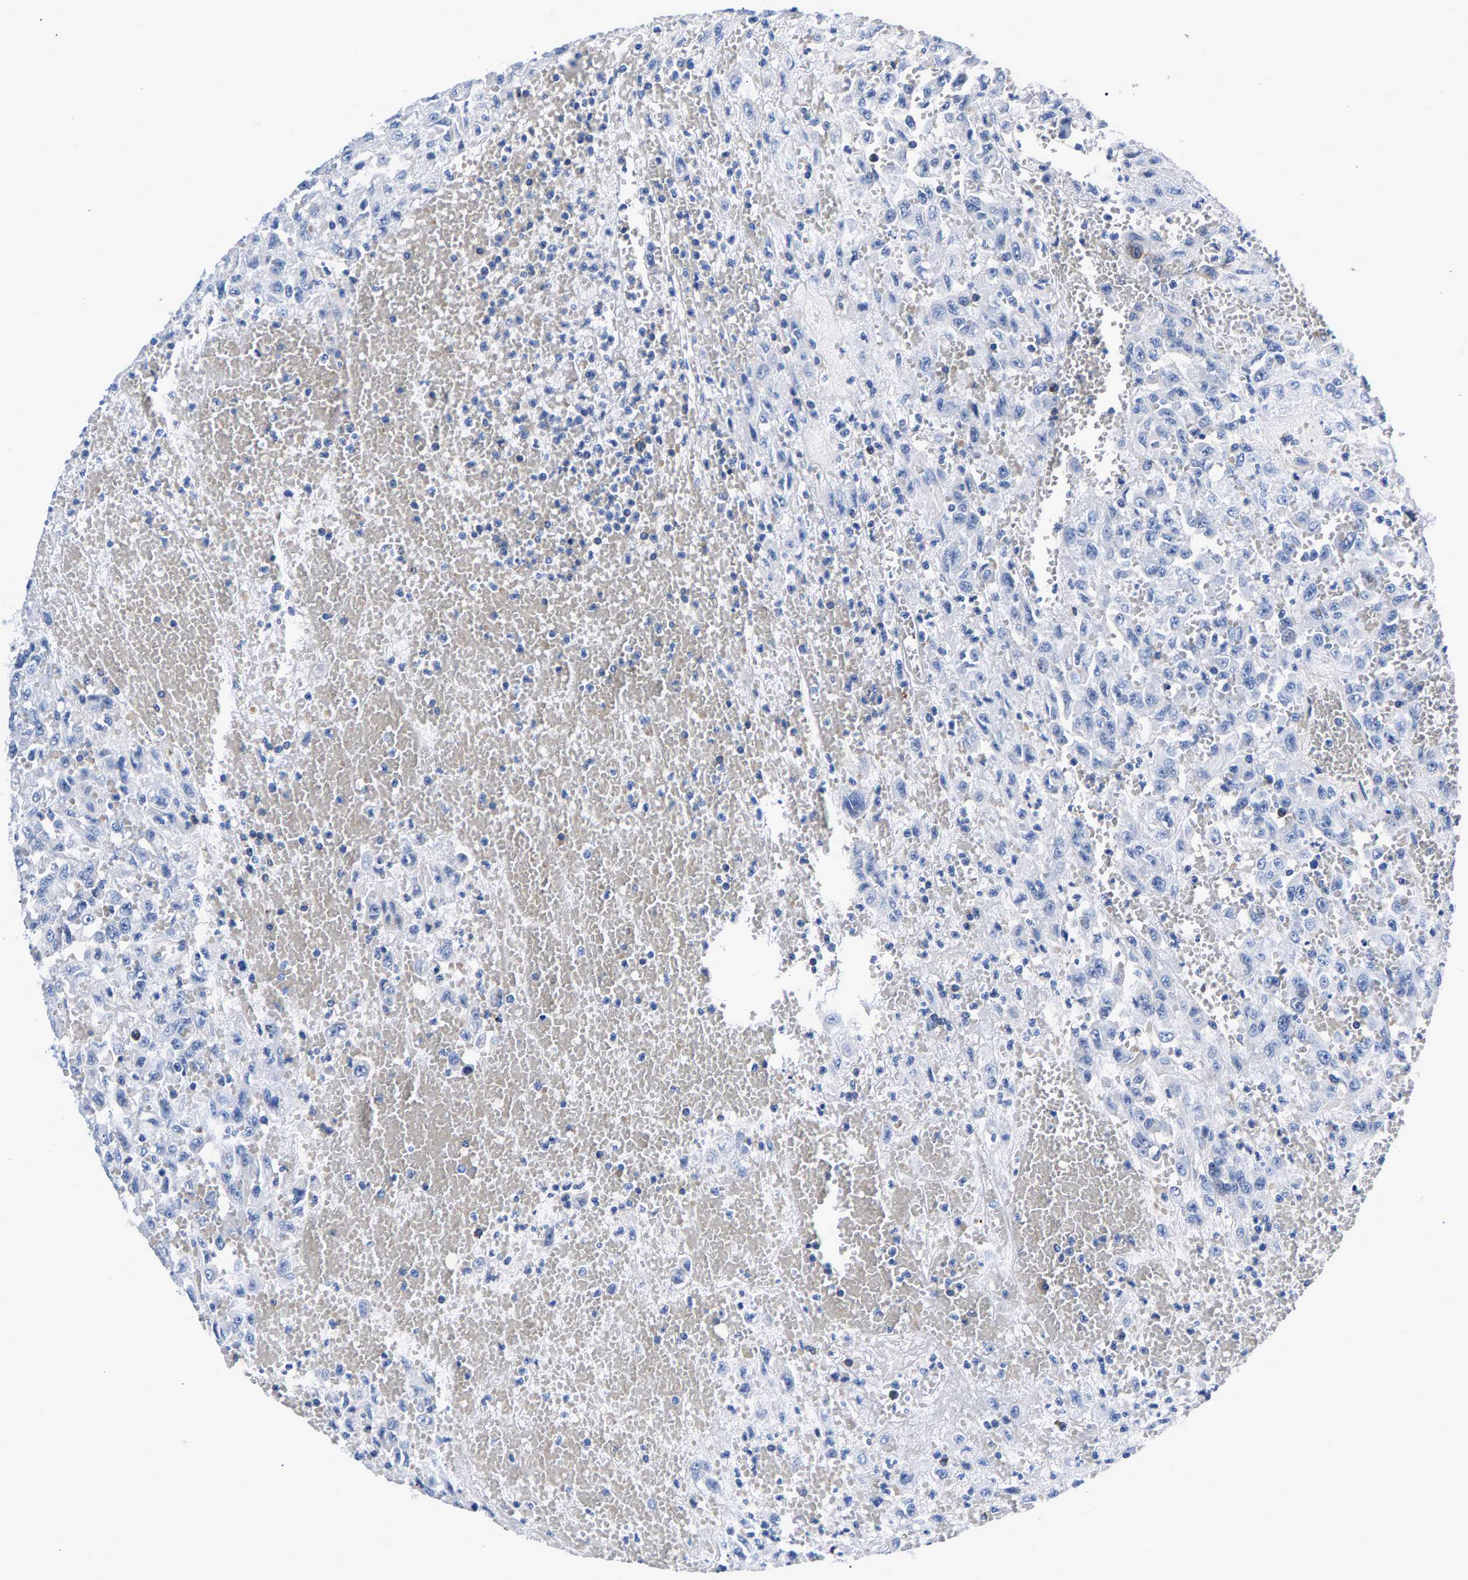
{"staining": {"intensity": "negative", "quantity": "none", "location": "none"}, "tissue": "urothelial cancer", "cell_type": "Tumor cells", "image_type": "cancer", "snomed": [{"axis": "morphology", "description": "Urothelial carcinoma, High grade"}, {"axis": "topography", "description": "Urinary bladder"}], "caption": "The immunohistochemistry (IHC) micrograph has no significant positivity in tumor cells of urothelial cancer tissue.", "gene": "P2RY4", "patient": {"sex": "male", "age": 46}}